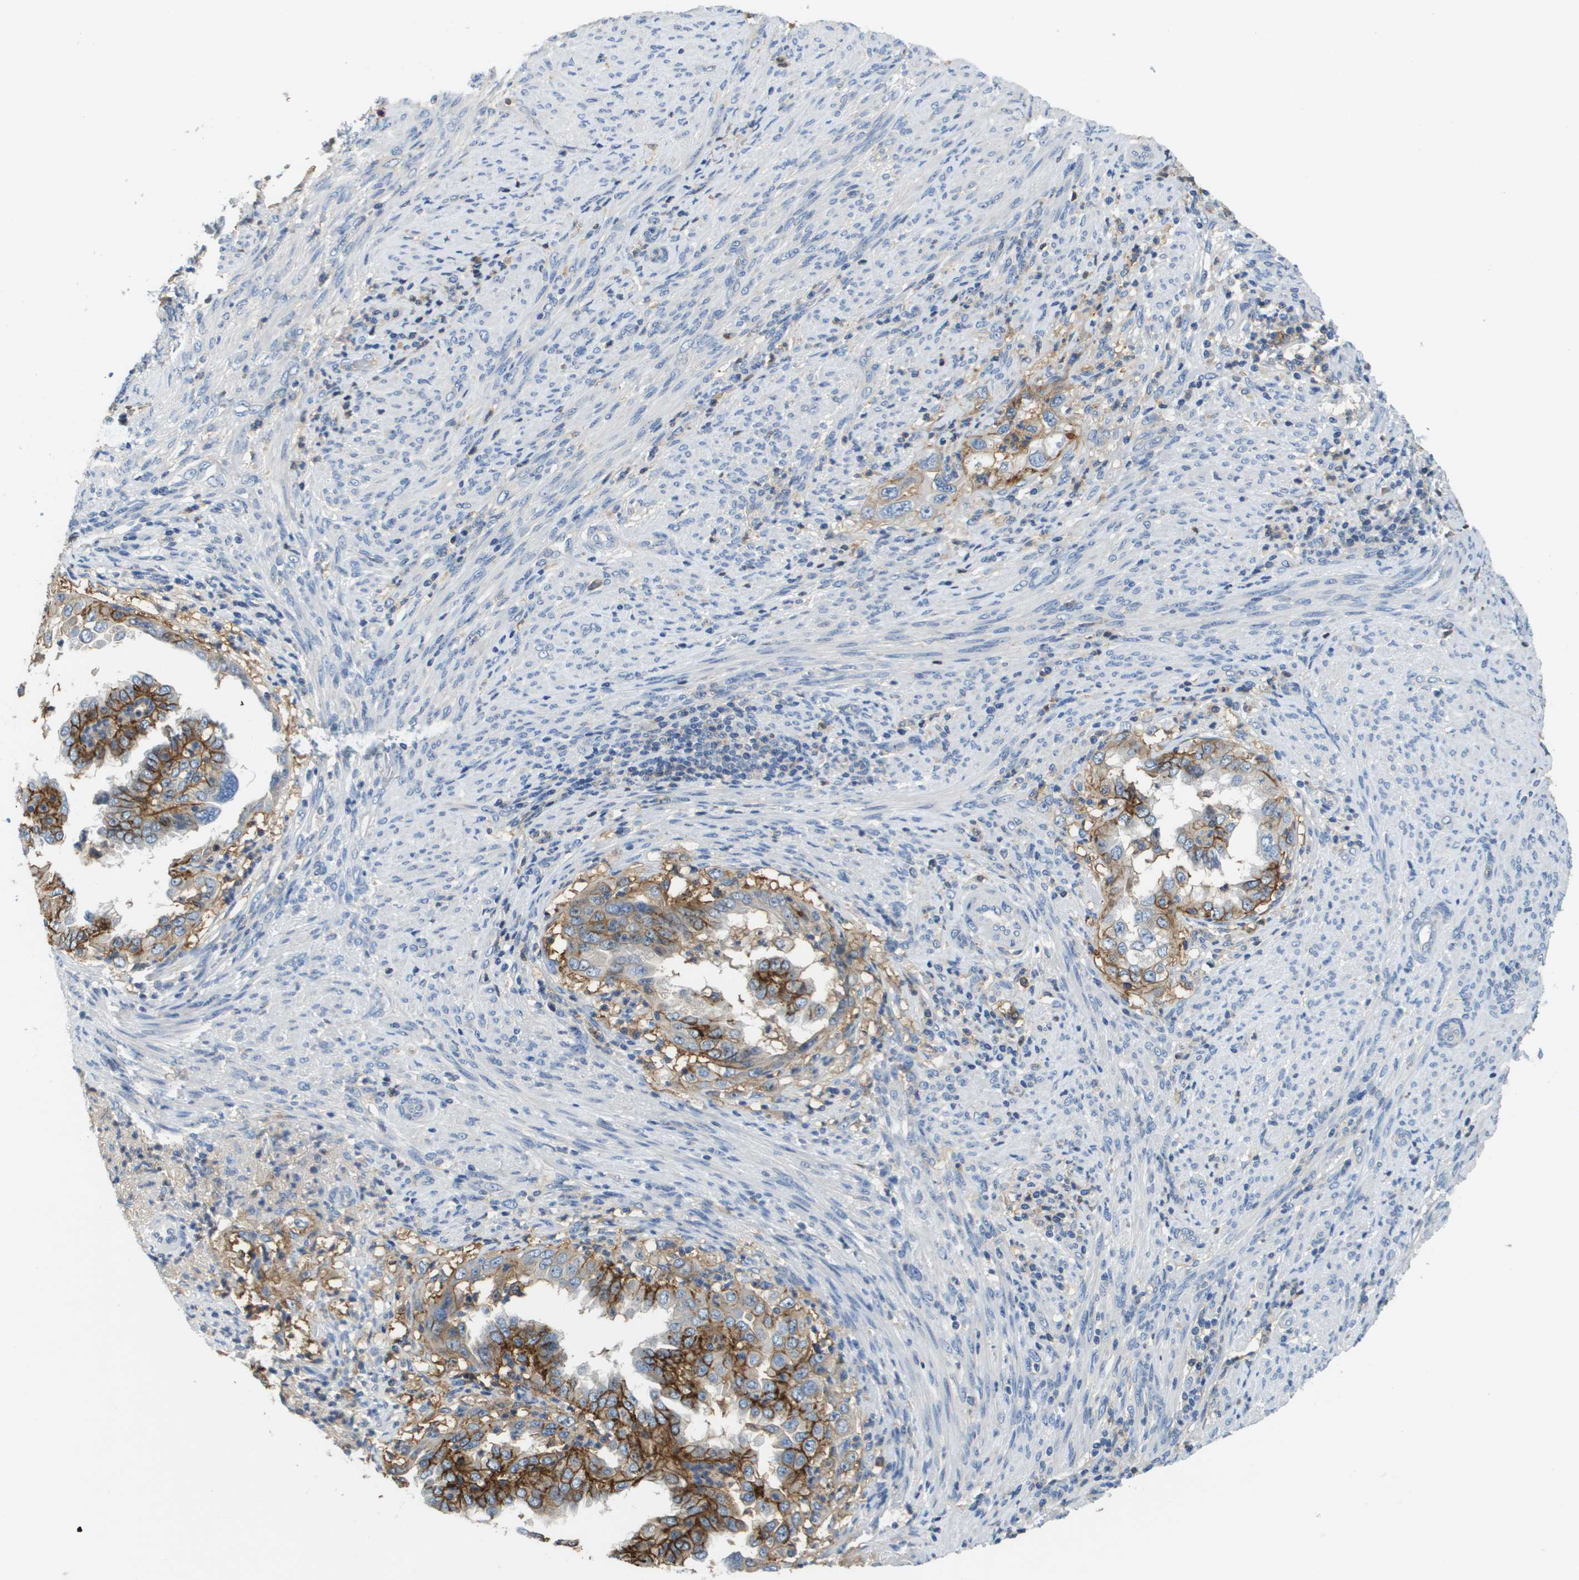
{"staining": {"intensity": "moderate", "quantity": ">75%", "location": "cytoplasmic/membranous"}, "tissue": "endometrial cancer", "cell_type": "Tumor cells", "image_type": "cancer", "snomed": [{"axis": "morphology", "description": "Adenocarcinoma, NOS"}, {"axis": "topography", "description": "Endometrium"}], "caption": "The micrograph demonstrates staining of endometrial cancer (adenocarcinoma), revealing moderate cytoplasmic/membranous protein expression (brown color) within tumor cells.", "gene": "SLC16A3", "patient": {"sex": "female", "age": 85}}